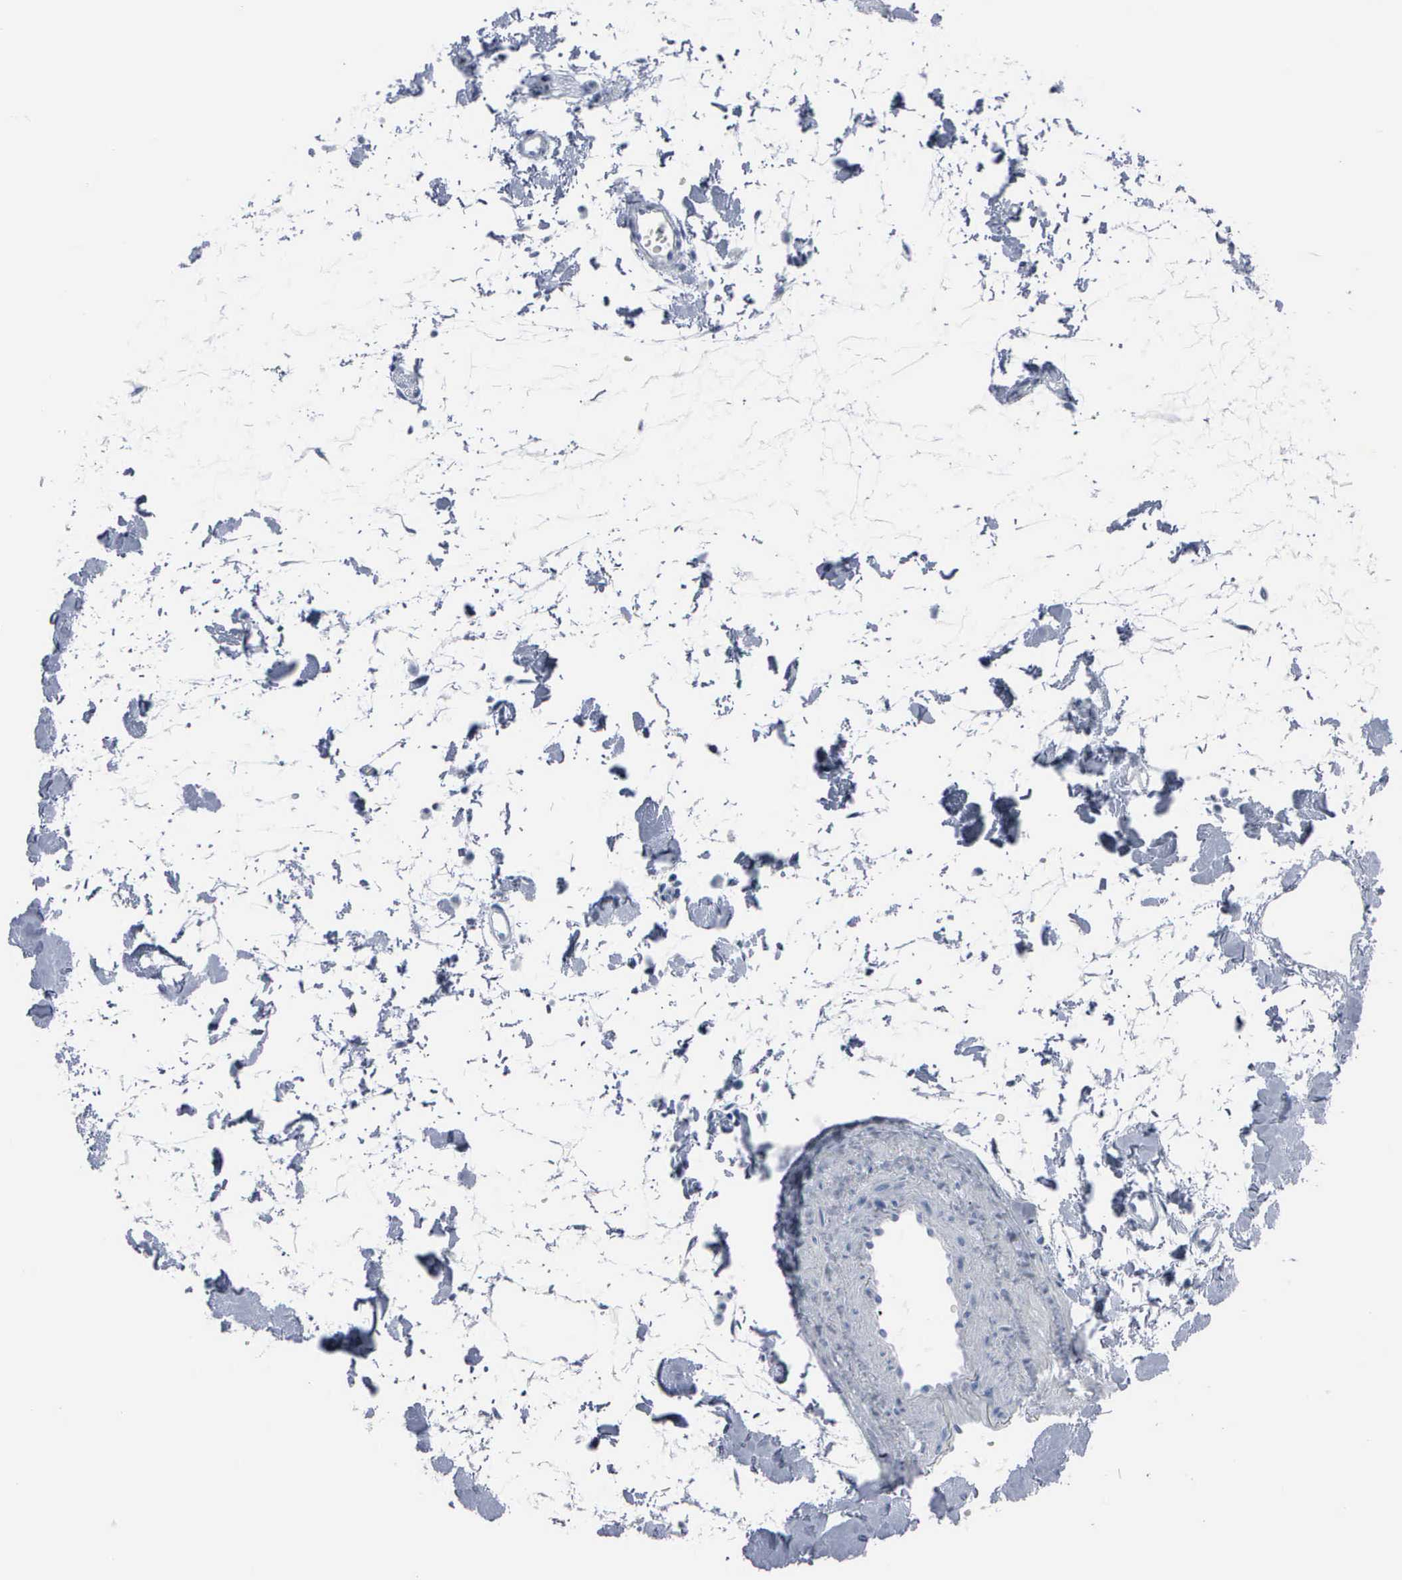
{"staining": {"intensity": "negative", "quantity": "none", "location": "none"}, "tissue": "small intestine", "cell_type": "Glandular cells", "image_type": "normal", "snomed": [{"axis": "morphology", "description": "Normal tissue, NOS"}, {"axis": "topography", "description": "Small intestine"}], "caption": "Immunohistochemical staining of normal human small intestine displays no significant expression in glandular cells.", "gene": "DMD", "patient": {"sex": "female", "age": 37}}